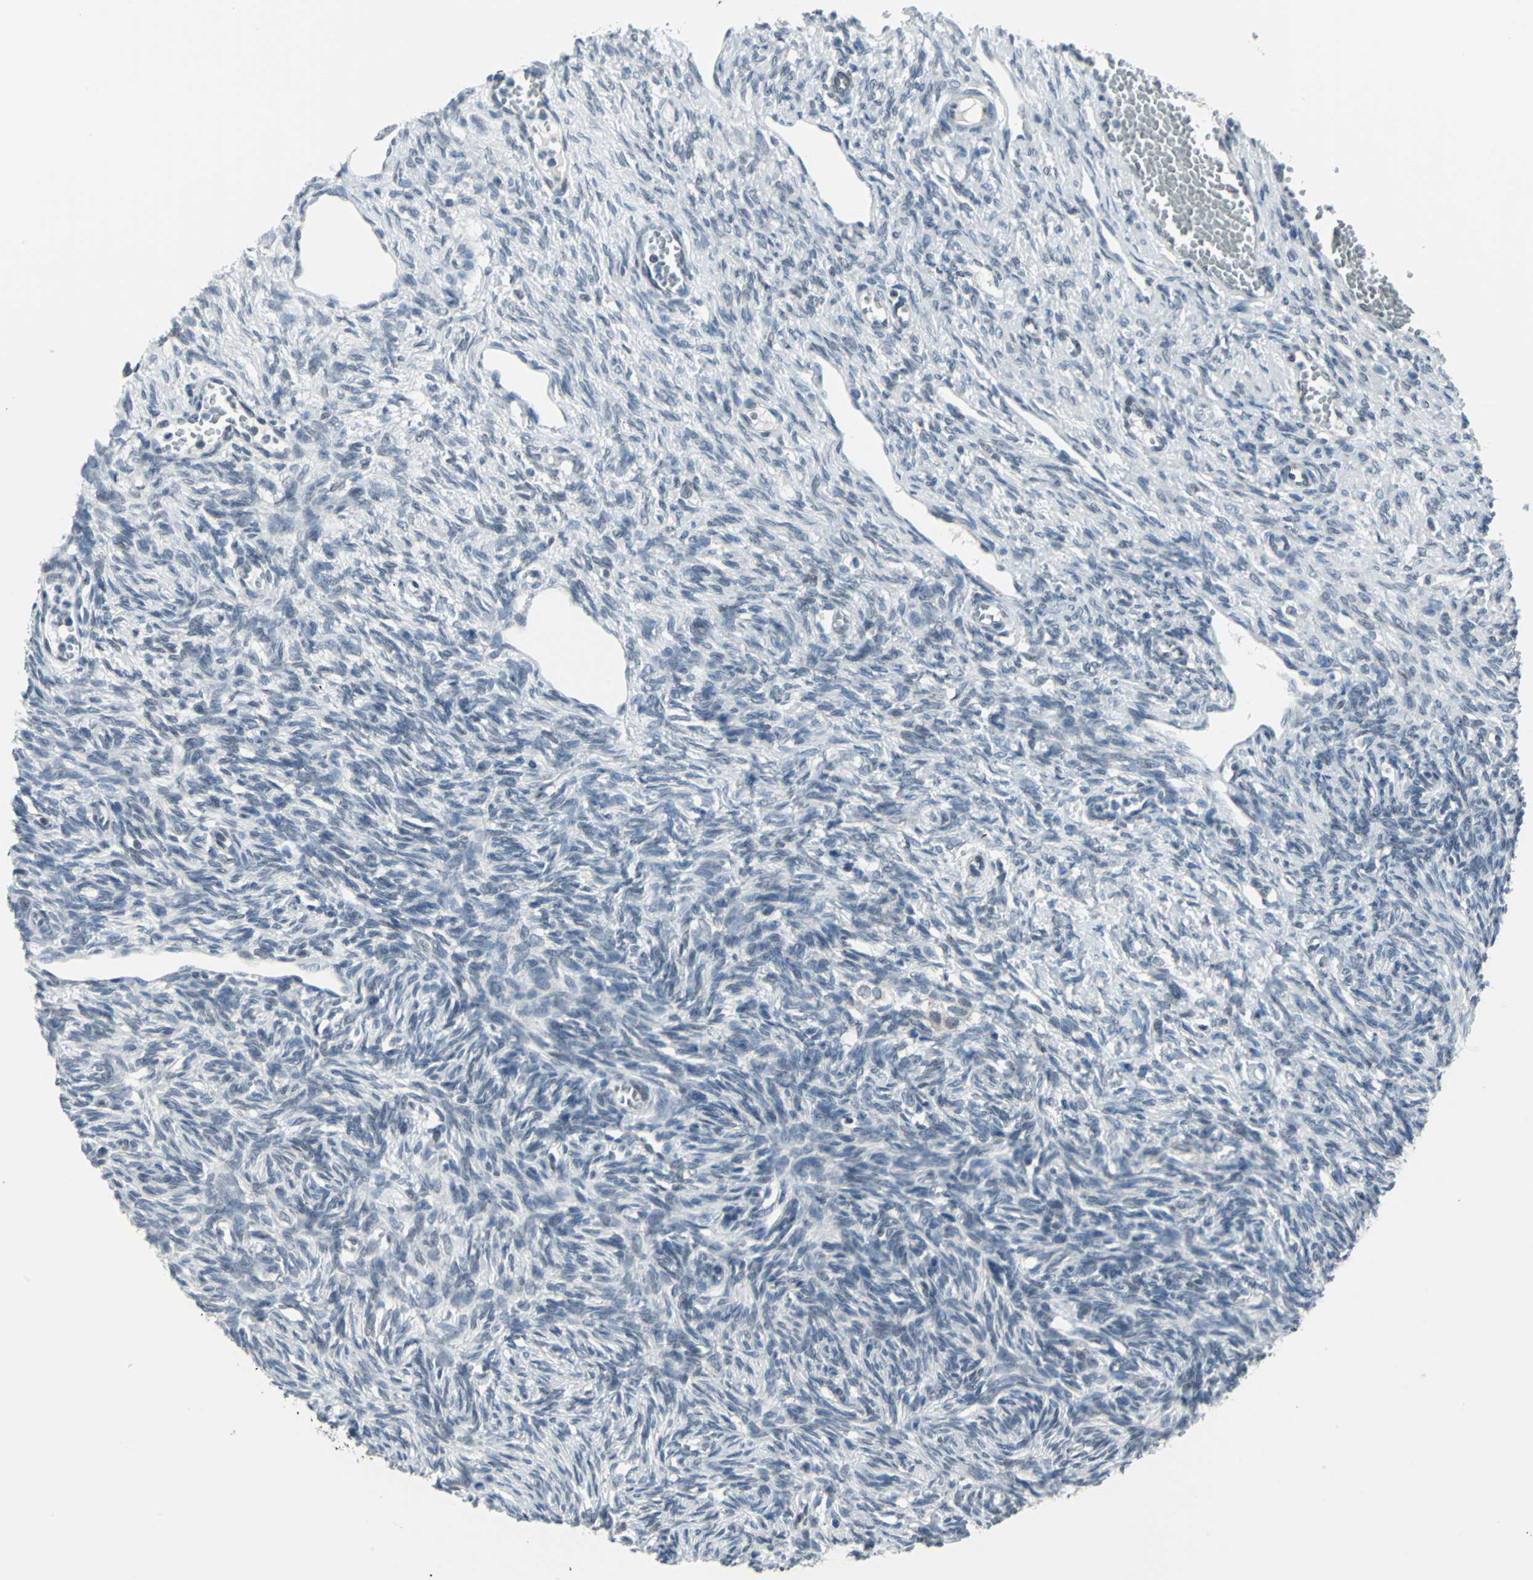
{"staining": {"intensity": "negative", "quantity": "none", "location": "none"}, "tissue": "ovary", "cell_type": "Ovarian stroma cells", "image_type": "normal", "snomed": [{"axis": "morphology", "description": "Normal tissue, NOS"}, {"axis": "topography", "description": "Ovary"}], "caption": "An IHC micrograph of benign ovary is shown. There is no staining in ovarian stroma cells of ovary. (Stains: DAB (3,3'-diaminobenzidine) immunohistochemistry (IHC) with hematoxylin counter stain, Microscopy: brightfield microscopy at high magnification).", "gene": "SNUPN", "patient": {"sex": "female", "age": 33}}